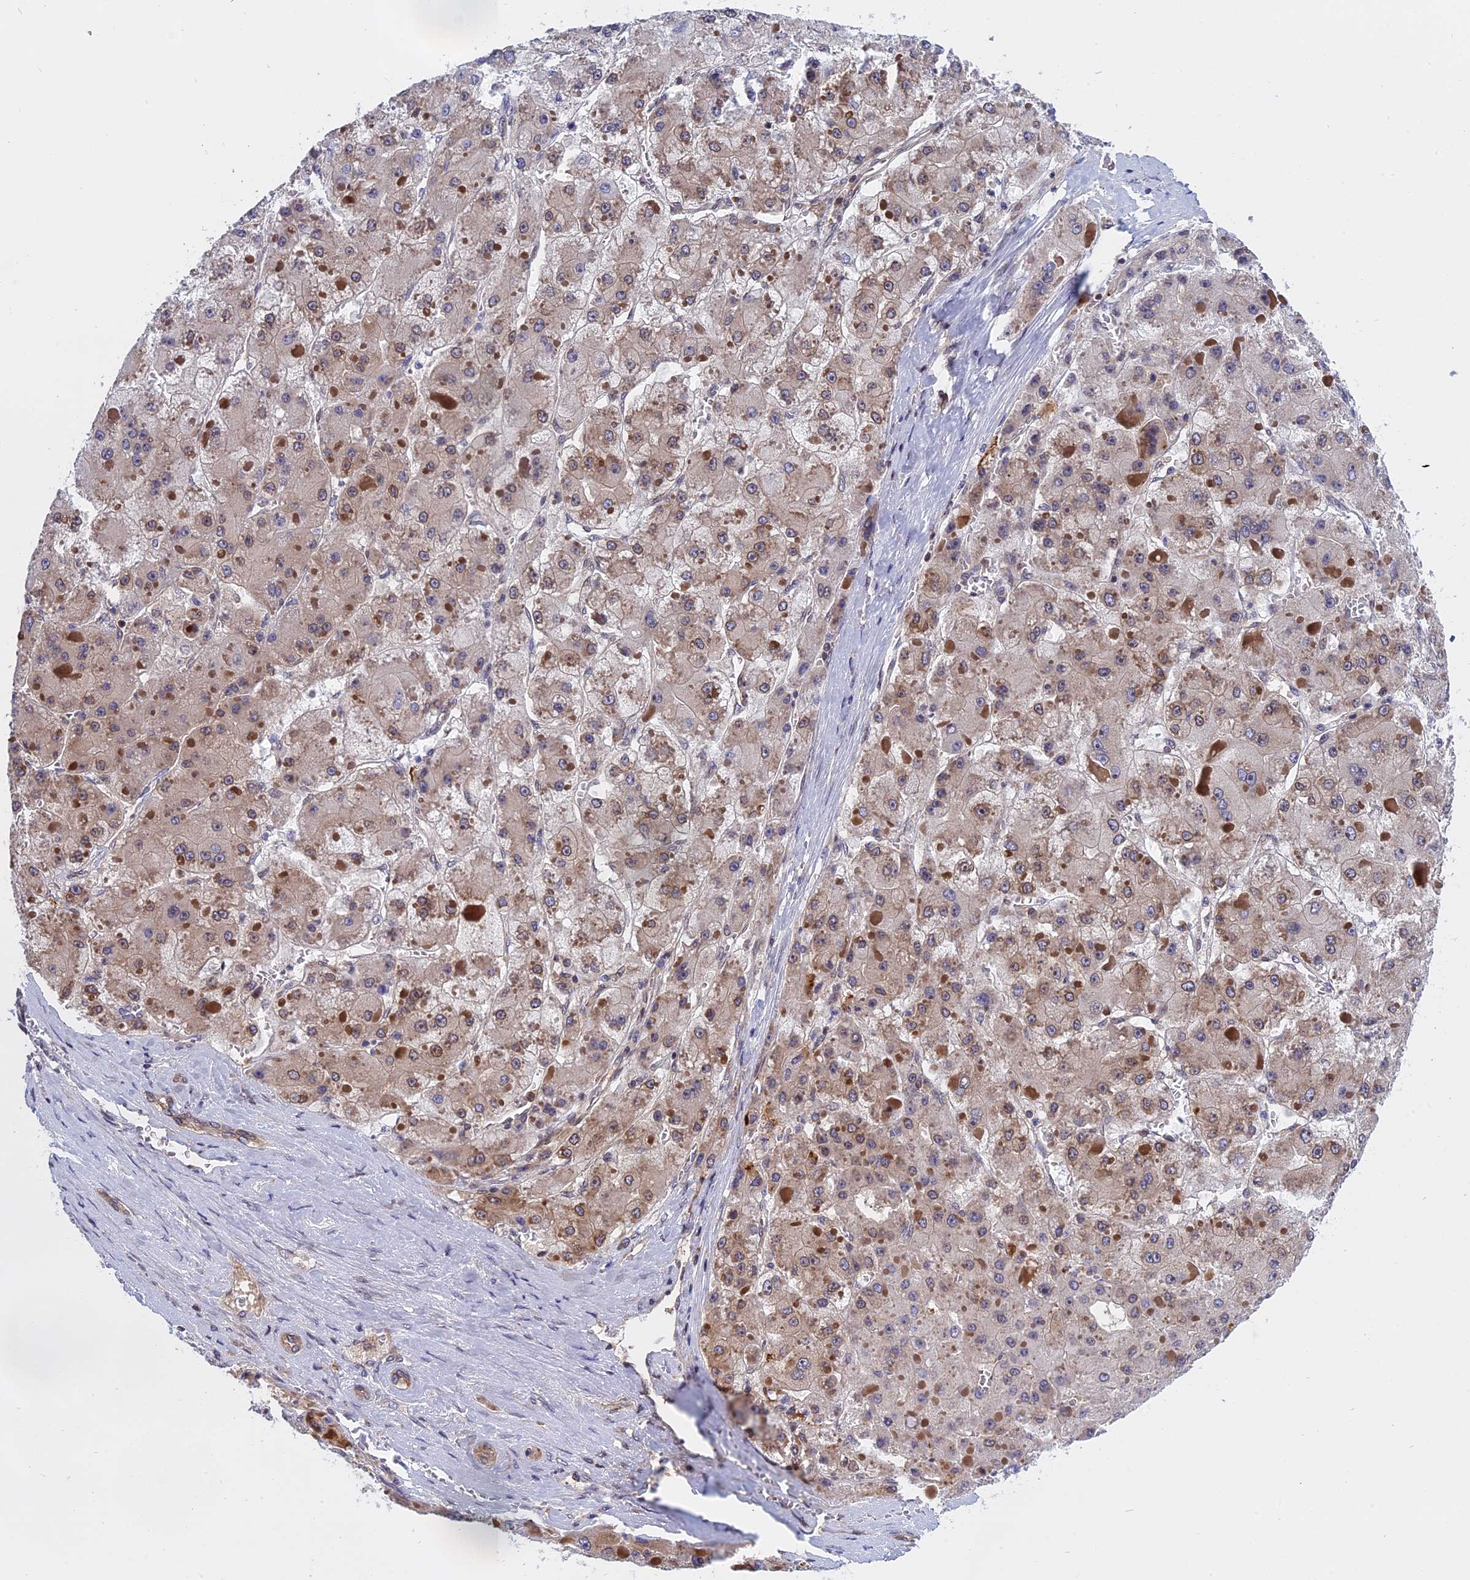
{"staining": {"intensity": "weak", "quantity": "25%-75%", "location": "cytoplasmic/membranous"}, "tissue": "liver cancer", "cell_type": "Tumor cells", "image_type": "cancer", "snomed": [{"axis": "morphology", "description": "Carcinoma, Hepatocellular, NOS"}, {"axis": "topography", "description": "Liver"}], "caption": "A brown stain shows weak cytoplasmic/membranous staining of a protein in liver cancer (hepatocellular carcinoma) tumor cells.", "gene": "NAA10", "patient": {"sex": "female", "age": 73}}